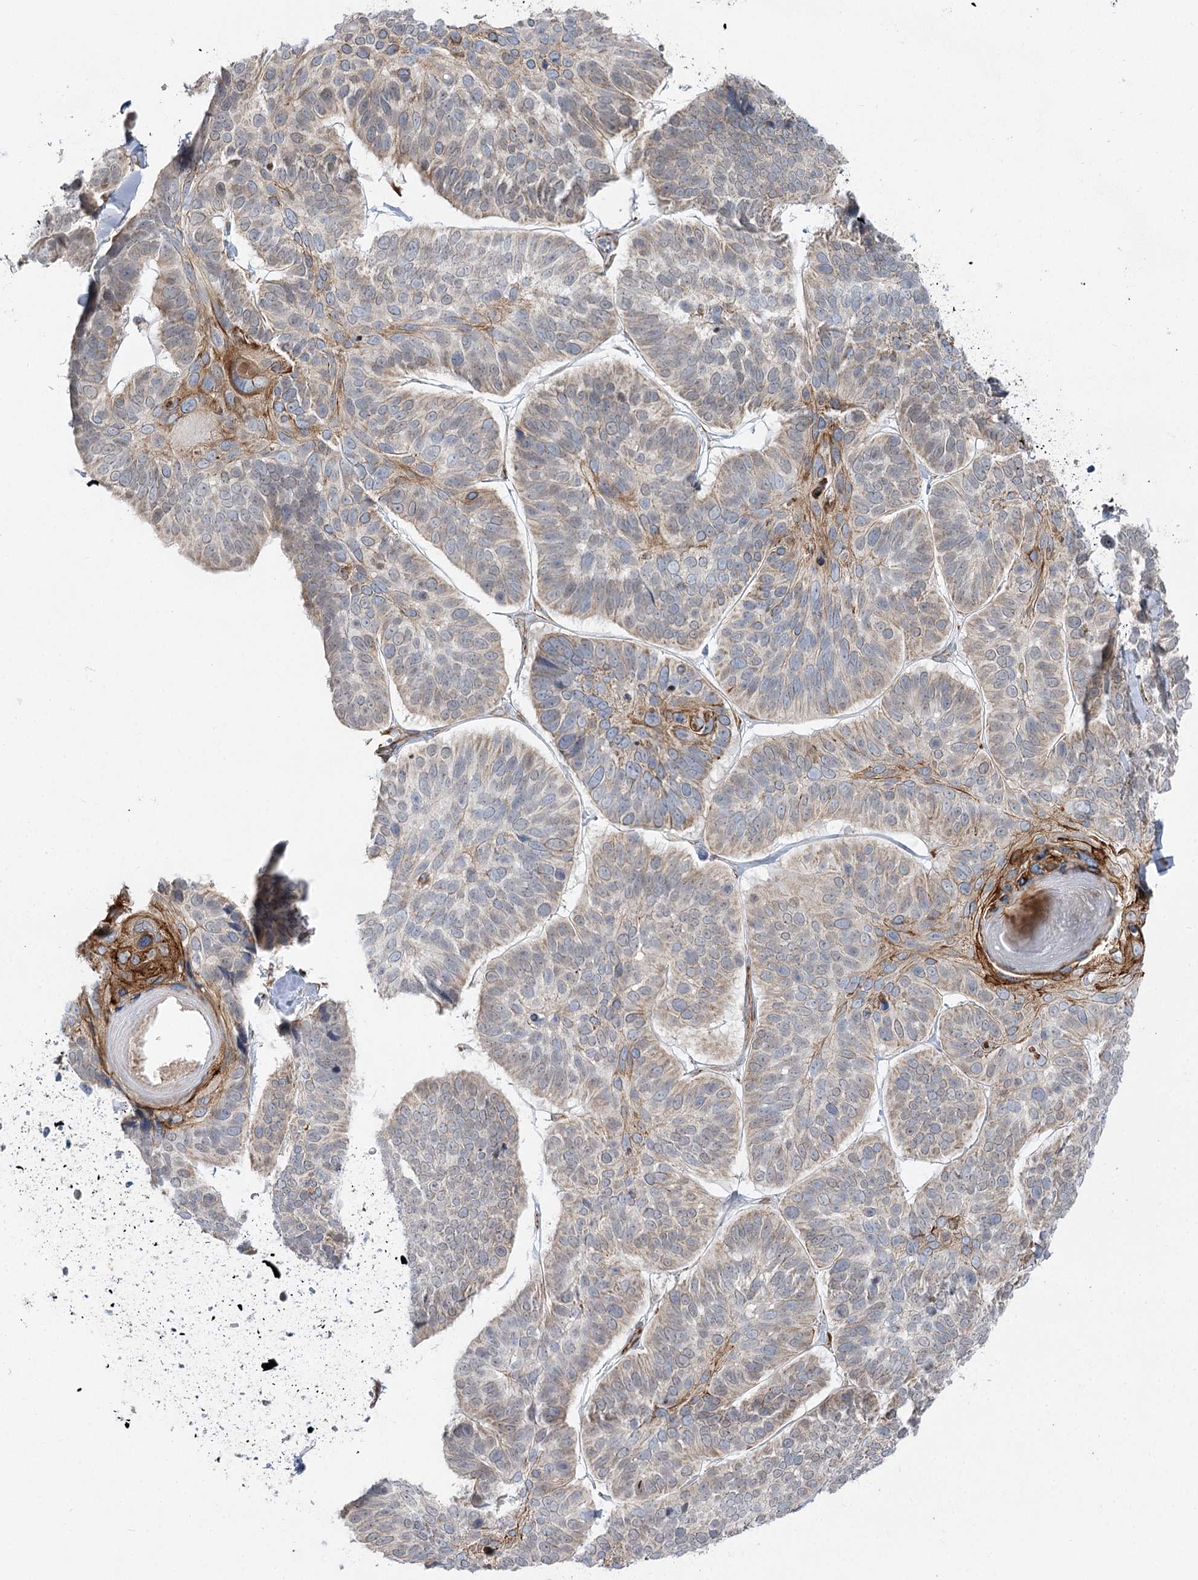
{"staining": {"intensity": "weak", "quantity": "<25%", "location": "cytoplasmic/membranous"}, "tissue": "skin cancer", "cell_type": "Tumor cells", "image_type": "cancer", "snomed": [{"axis": "morphology", "description": "Basal cell carcinoma"}, {"axis": "topography", "description": "Skin"}], "caption": "High power microscopy image of an immunohistochemistry photomicrograph of skin basal cell carcinoma, revealing no significant positivity in tumor cells. (Stains: DAB (3,3'-diaminobenzidine) IHC with hematoxylin counter stain, Microscopy: brightfield microscopy at high magnification).", "gene": "KIAA0825", "patient": {"sex": "male", "age": 62}}